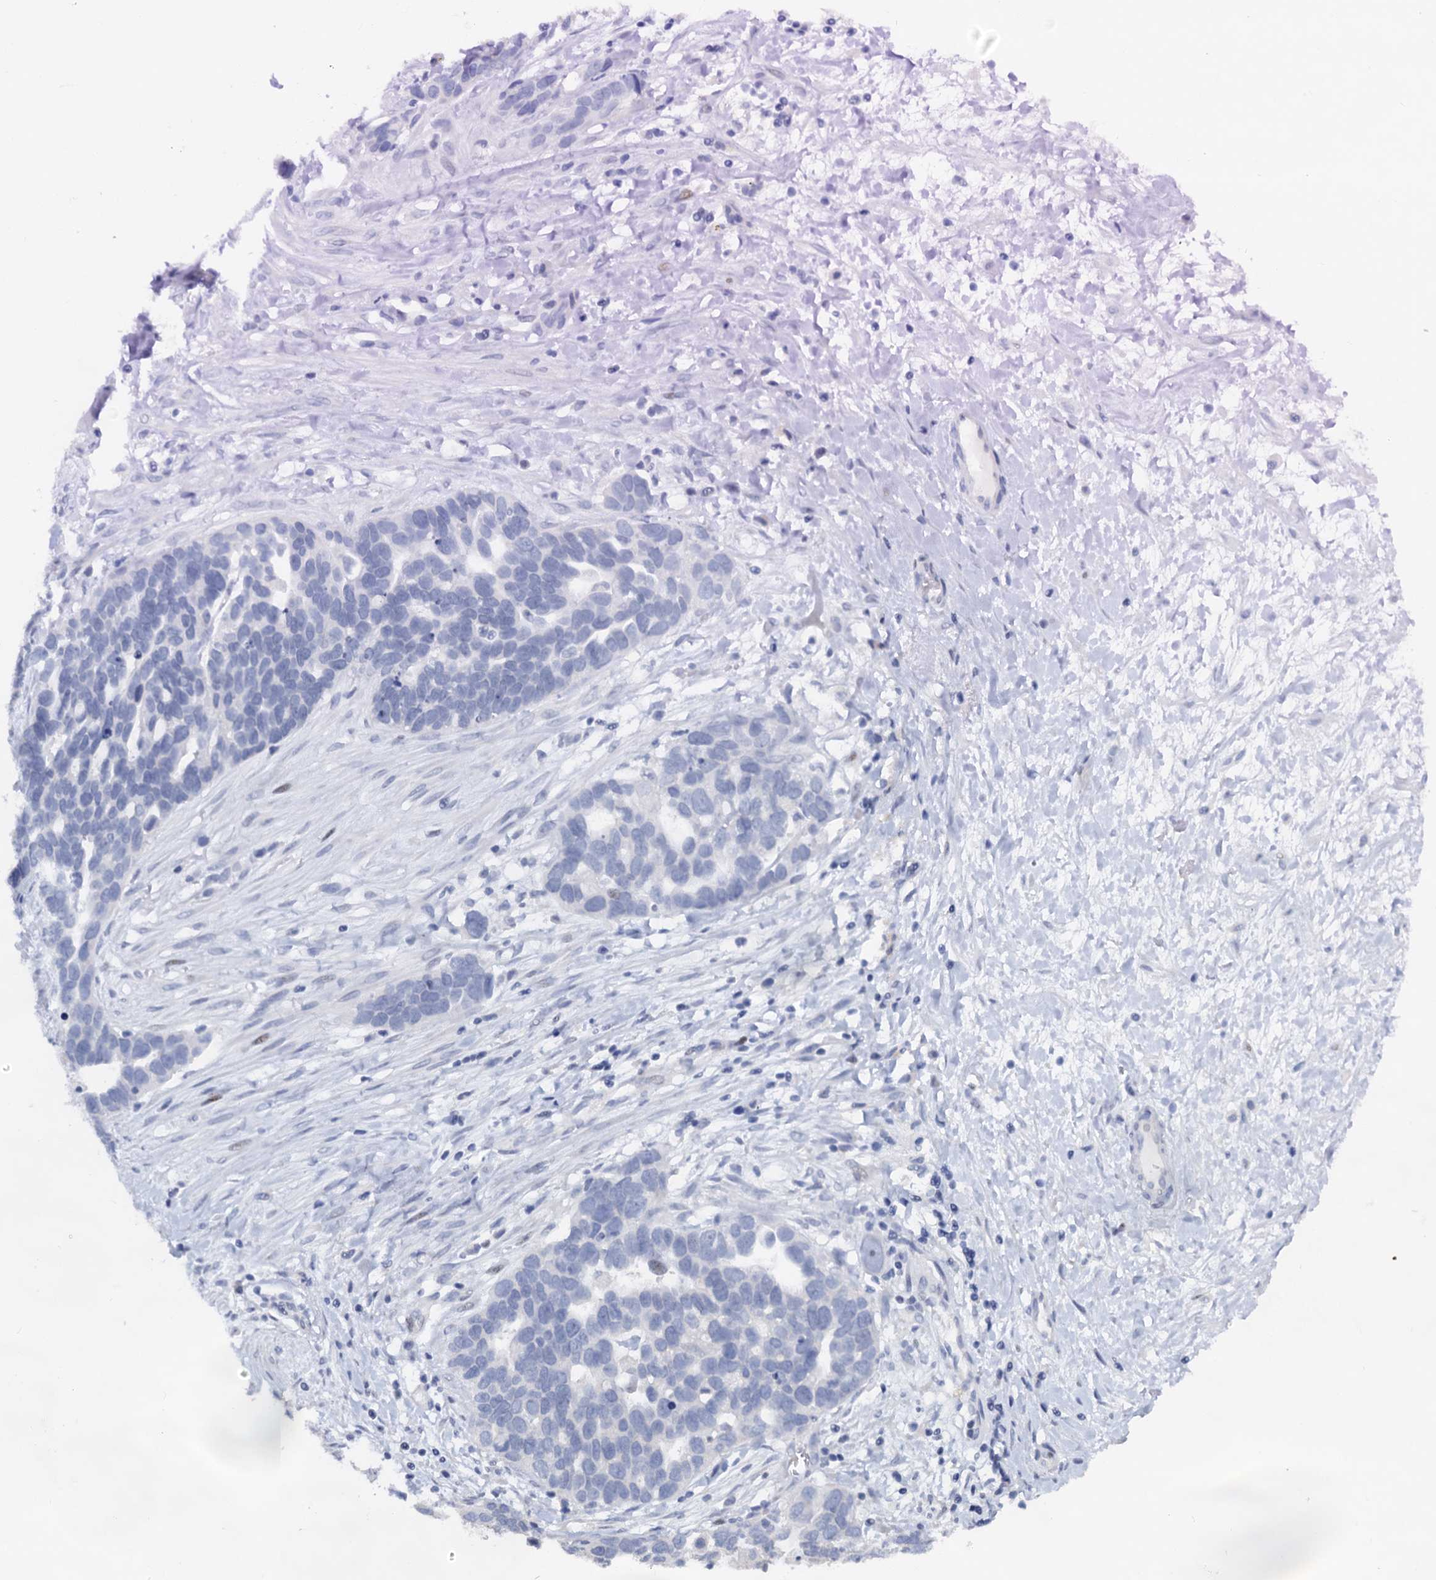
{"staining": {"intensity": "negative", "quantity": "none", "location": "none"}, "tissue": "ovarian cancer", "cell_type": "Tumor cells", "image_type": "cancer", "snomed": [{"axis": "morphology", "description": "Cystadenocarcinoma, serous, NOS"}, {"axis": "topography", "description": "Ovary"}], "caption": "Tumor cells show no significant protein staining in ovarian serous cystadenocarcinoma.", "gene": "PTGES3", "patient": {"sex": "female", "age": 54}}